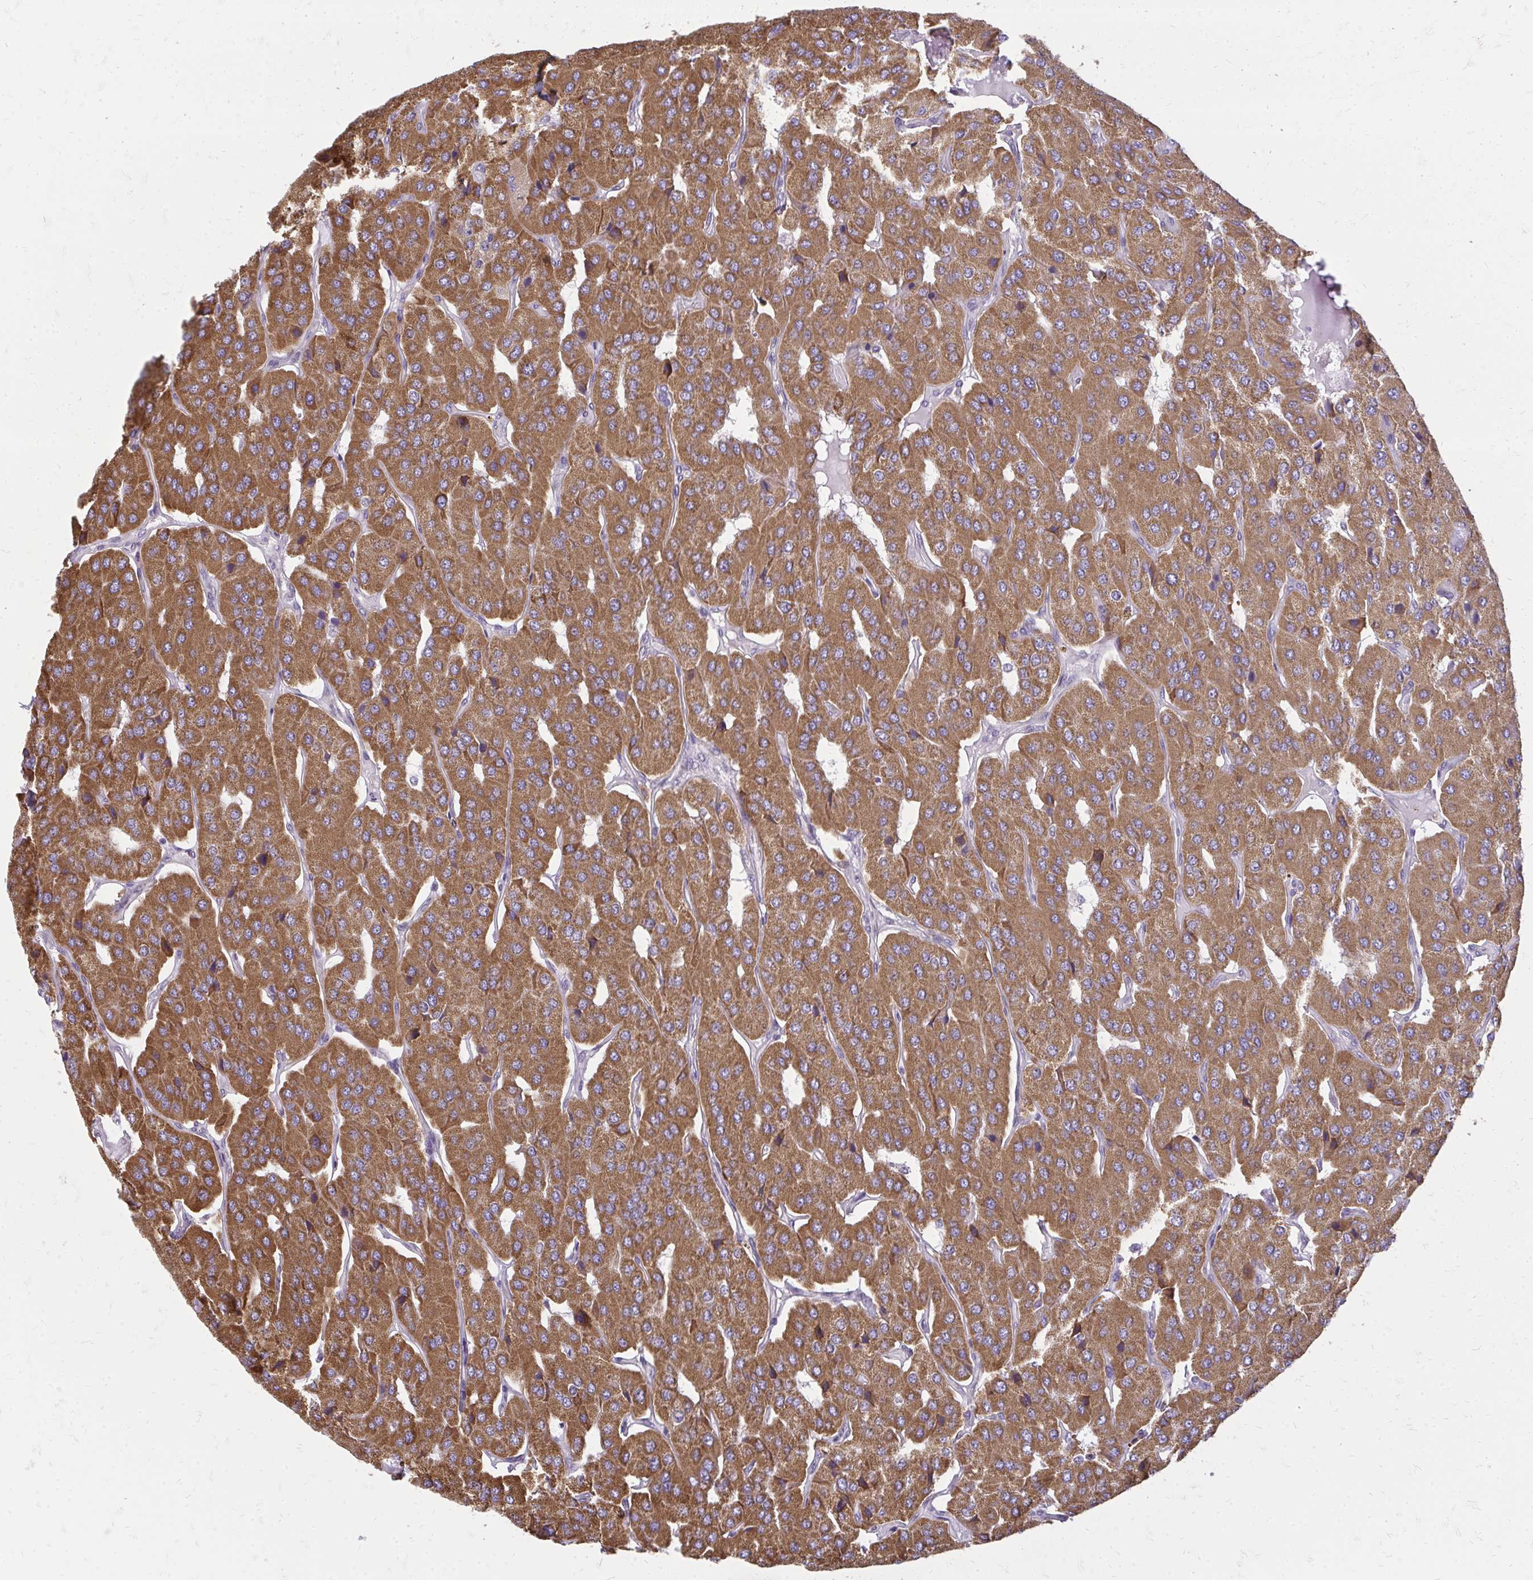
{"staining": {"intensity": "moderate", "quantity": ">75%", "location": "cytoplasmic/membranous"}, "tissue": "parathyroid gland", "cell_type": "Glandular cells", "image_type": "normal", "snomed": [{"axis": "morphology", "description": "Normal tissue, NOS"}, {"axis": "morphology", "description": "Adenoma, NOS"}, {"axis": "topography", "description": "Parathyroid gland"}], "caption": "Parathyroid gland stained with DAB immunohistochemistry (IHC) exhibits medium levels of moderate cytoplasmic/membranous staining in approximately >75% of glandular cells.", "gene": "IFIT1", "patient": {"sex": "female", "age": 86}}